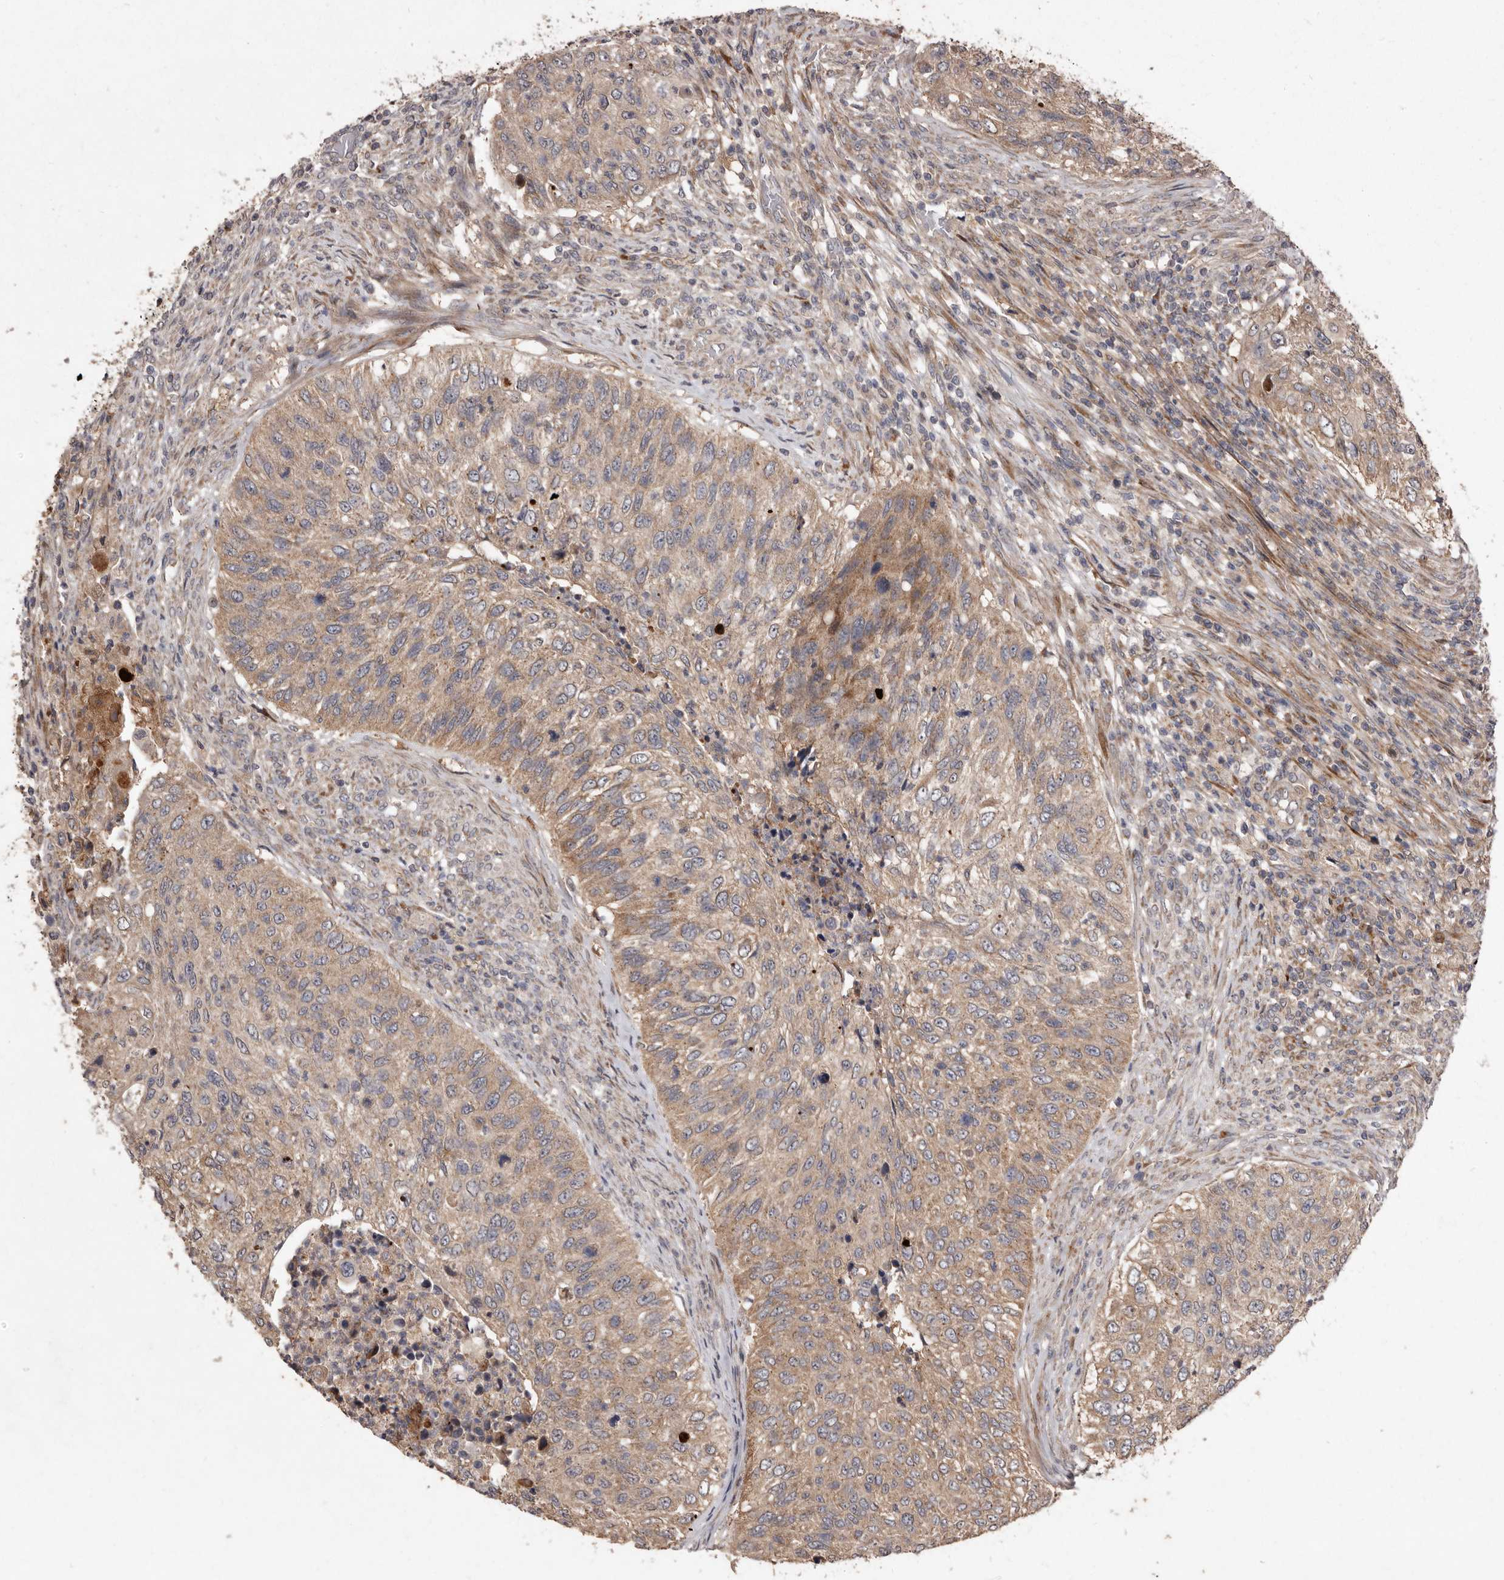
{"staining": {"intensity": "moderate", "quantity": ">75%", "location": "cytoplasmic/membranous"}, "tissue": "urothelial cancer", "cell_type": "Tumor cells", "image_type": "cancer", "snomed": [{"axis": "morphology", "description": "Urothelial carcinoma, High grade"}, {"axis": "topography", "description": "Urinary bladder"}], "caption": "Urothelial cancer was stained to show a protein in brown. There is medium levels of moderate cytoplasmic/membranous staining in approximately >75% of tumor cells.", "gene": "FLAD1", "patient": {"sex": "female", "age": 60}}